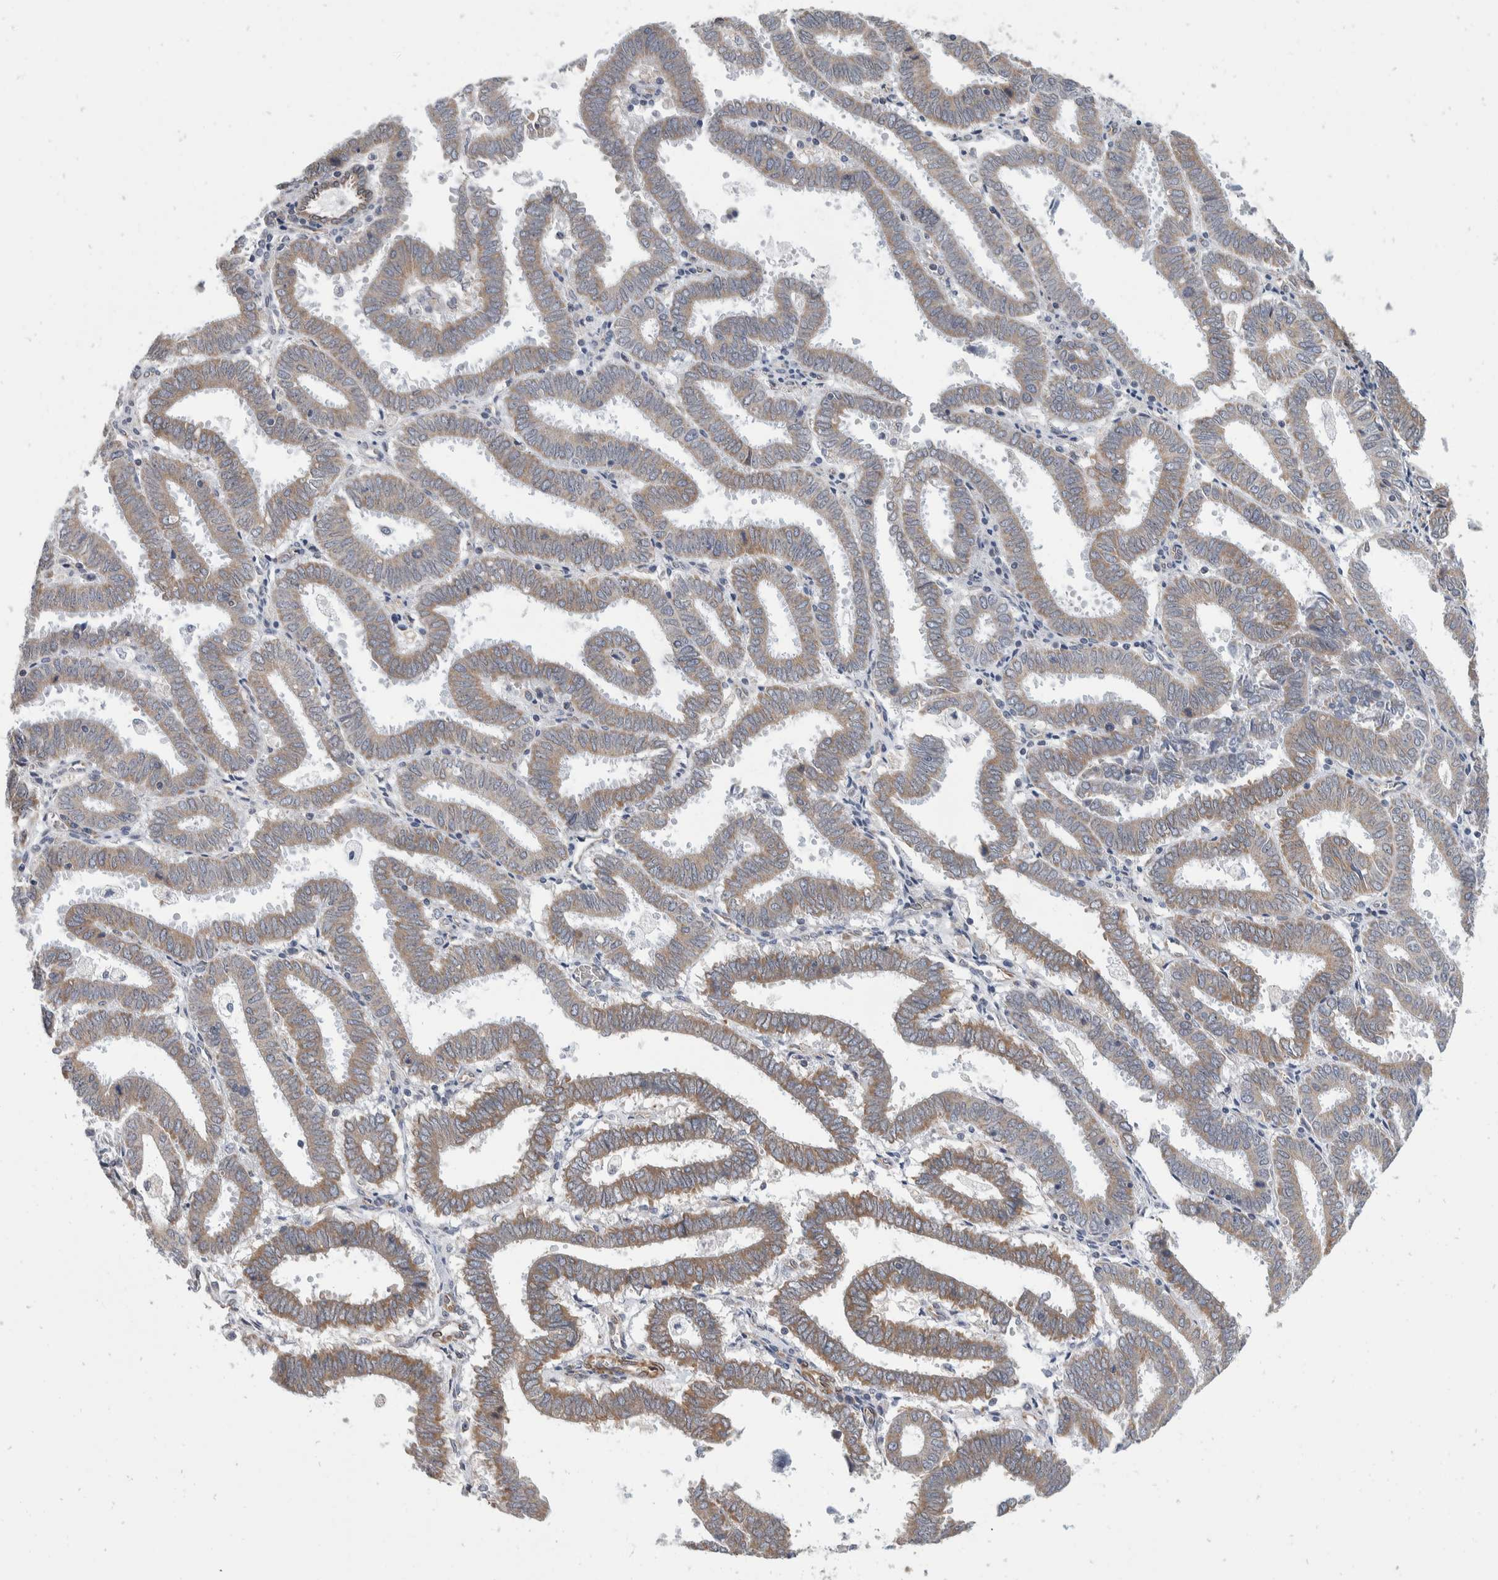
{"staining": {"intensity": "moderate", "quantity": ">75%", "location": "cytoplasmic/membranous"}, "tissue": "endometrial cancer", "cell_type": "Tumor cells", "image_type": "cancer", "snomed": [{"axis": "morphology", "description": "Adenocarcinoma, NOS"}, {"axis": "topography", "description": "Uterus"}], "caption": "Immunohistochemistry of endometrial cancer (adenocarcinoma) shows medium levels of moderate cytoplasmic/membranous positivity in approximately >75% of tumor cells.", "gene": "TMEM245", "patient": {"sex": "female", "age": 83}}